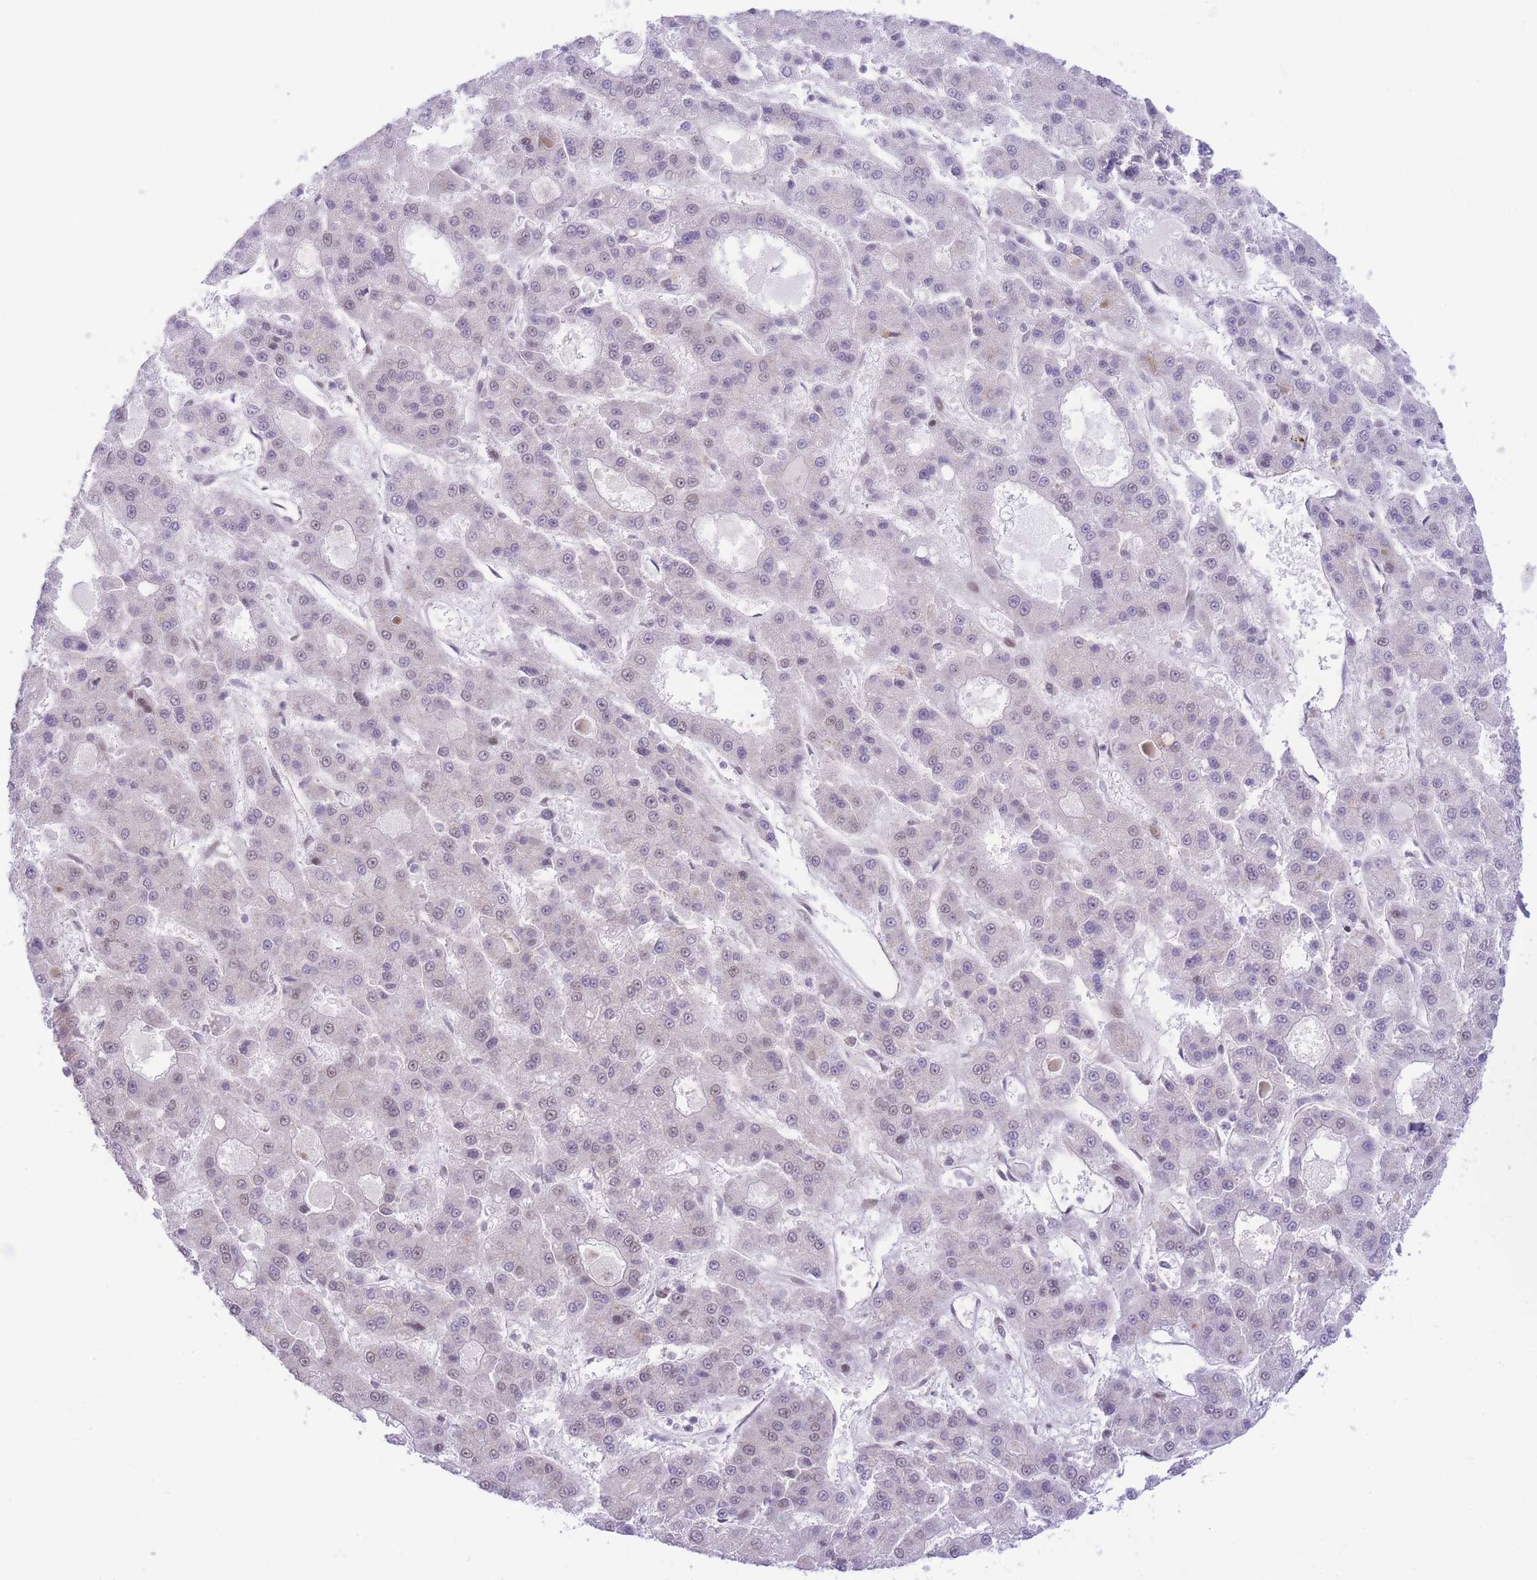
{"staining": {"intensity": "negative", "quantity": "none", "location": "none"}, "tissue": "liver cancer", "cell_type": "Tumor cells", "image_type": "cancer", "snomed": [{"axis": "morphology", "description": "Carcinoma, Hepatocellular, NOS"}, {"axis": "topography", "description": "Liver"}], "caption": "Tumor cells show no significant staining in liver hepatocellular carcinoma. The staining was performed using DAB to visualize the protein expression in brown, while the nuclei were stained in blue with hematoxylin (Magnification: 20x).", "gene": "PCIF1", "patient": {"sex": "male", "age": 70}}